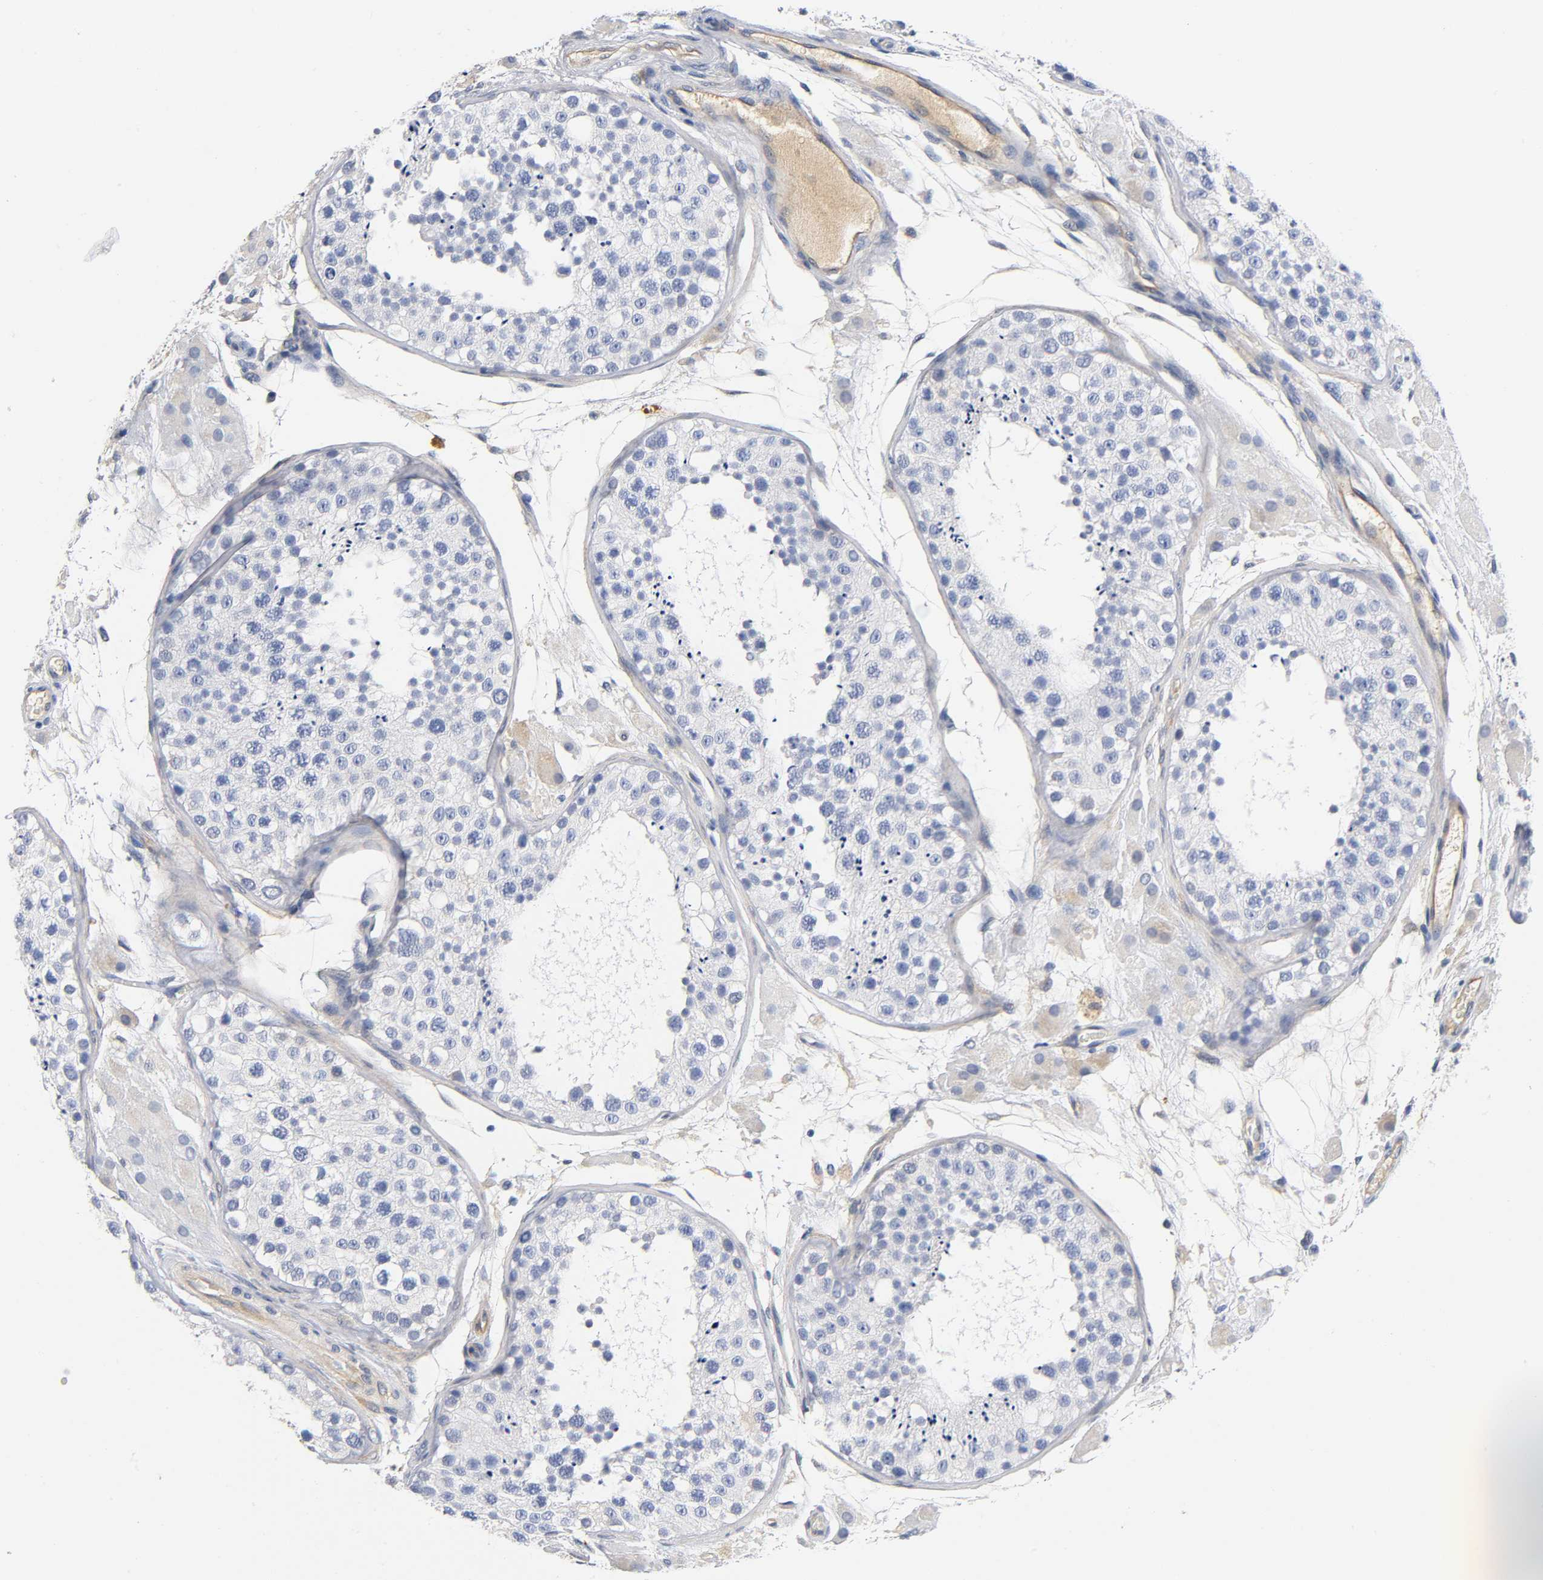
{"staining": {"intensity": "negative", "quantity": "none", "location": "none"}, "tissue": "testis", "cell_type": "Cells in seminiferous ducts", "image_type": "normal", "snomed": [{"axis": "morphology", "description": "Normal tissue, NOS"}, {"axis": "topography", "description": "Testis"}], "caption": "IHC image of benign testis: testis stained with DAB (3,3'-diaminobenzidine) reveals no significant protein expression in cells in seminiferous ducts.", "gene": "TNC", "patient": {"sex": "male", "age": 26}}